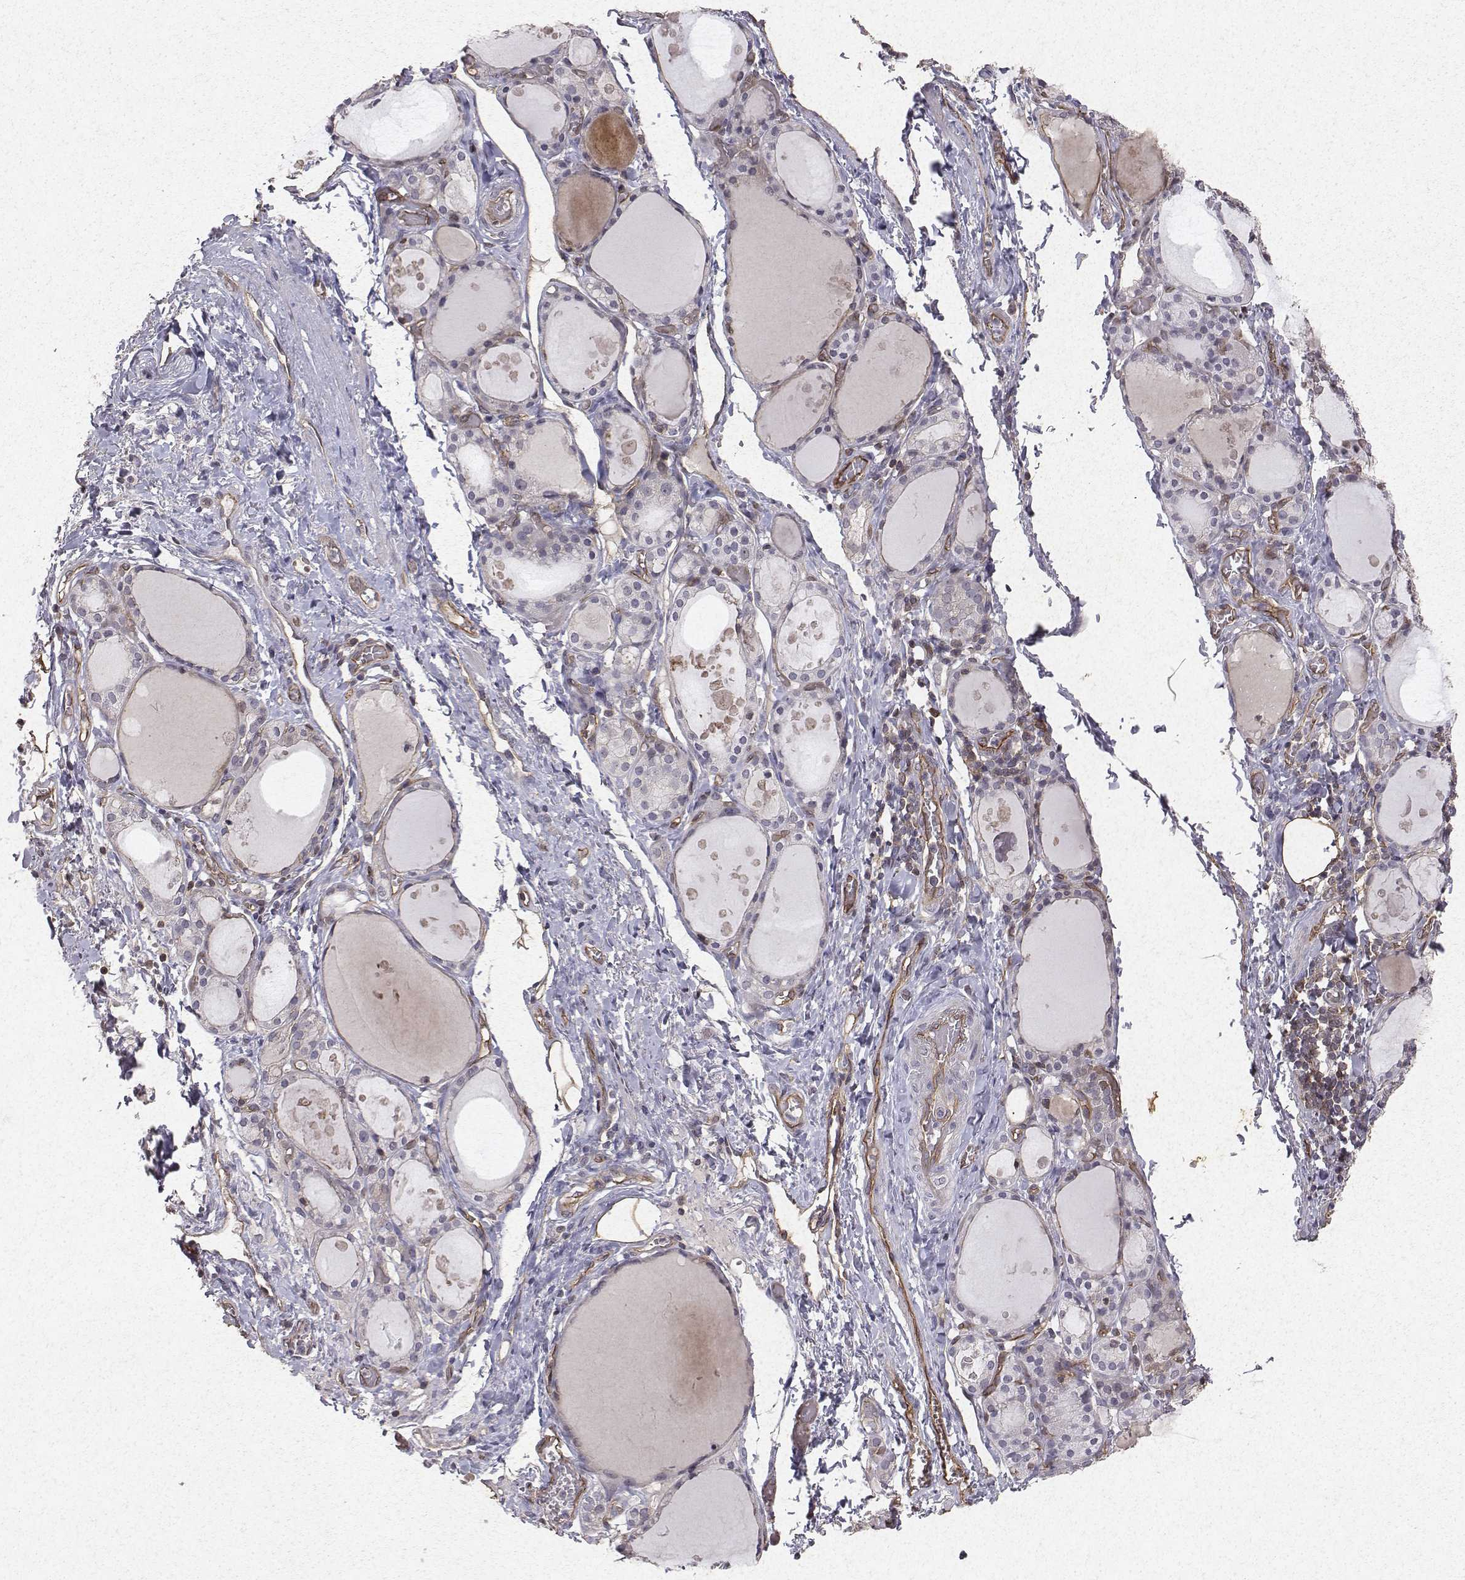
{"staining": {"intensity": "weak", "quantity": "<25%", "location": "cytoplasmic/membranous"}, "tissue": "thyroid gland", "cell_type": "Glandular cells", "image_type": "normal", "snomed": [{"axis": "morphology", "description": "Normal tissue, NOS"}, {"axis": "topography", "description": "Thyroid gland"}], "caption": "Immunohistochemical staining of unremarkable human thyroid gland exhibits no significant positivity in glandular cells. (Brightfield microscopy of DAB immunohistochemistry (IHC) at high magnification).", "gene": "PTPRG", "patient": {"sex": "male", "age": 68}}